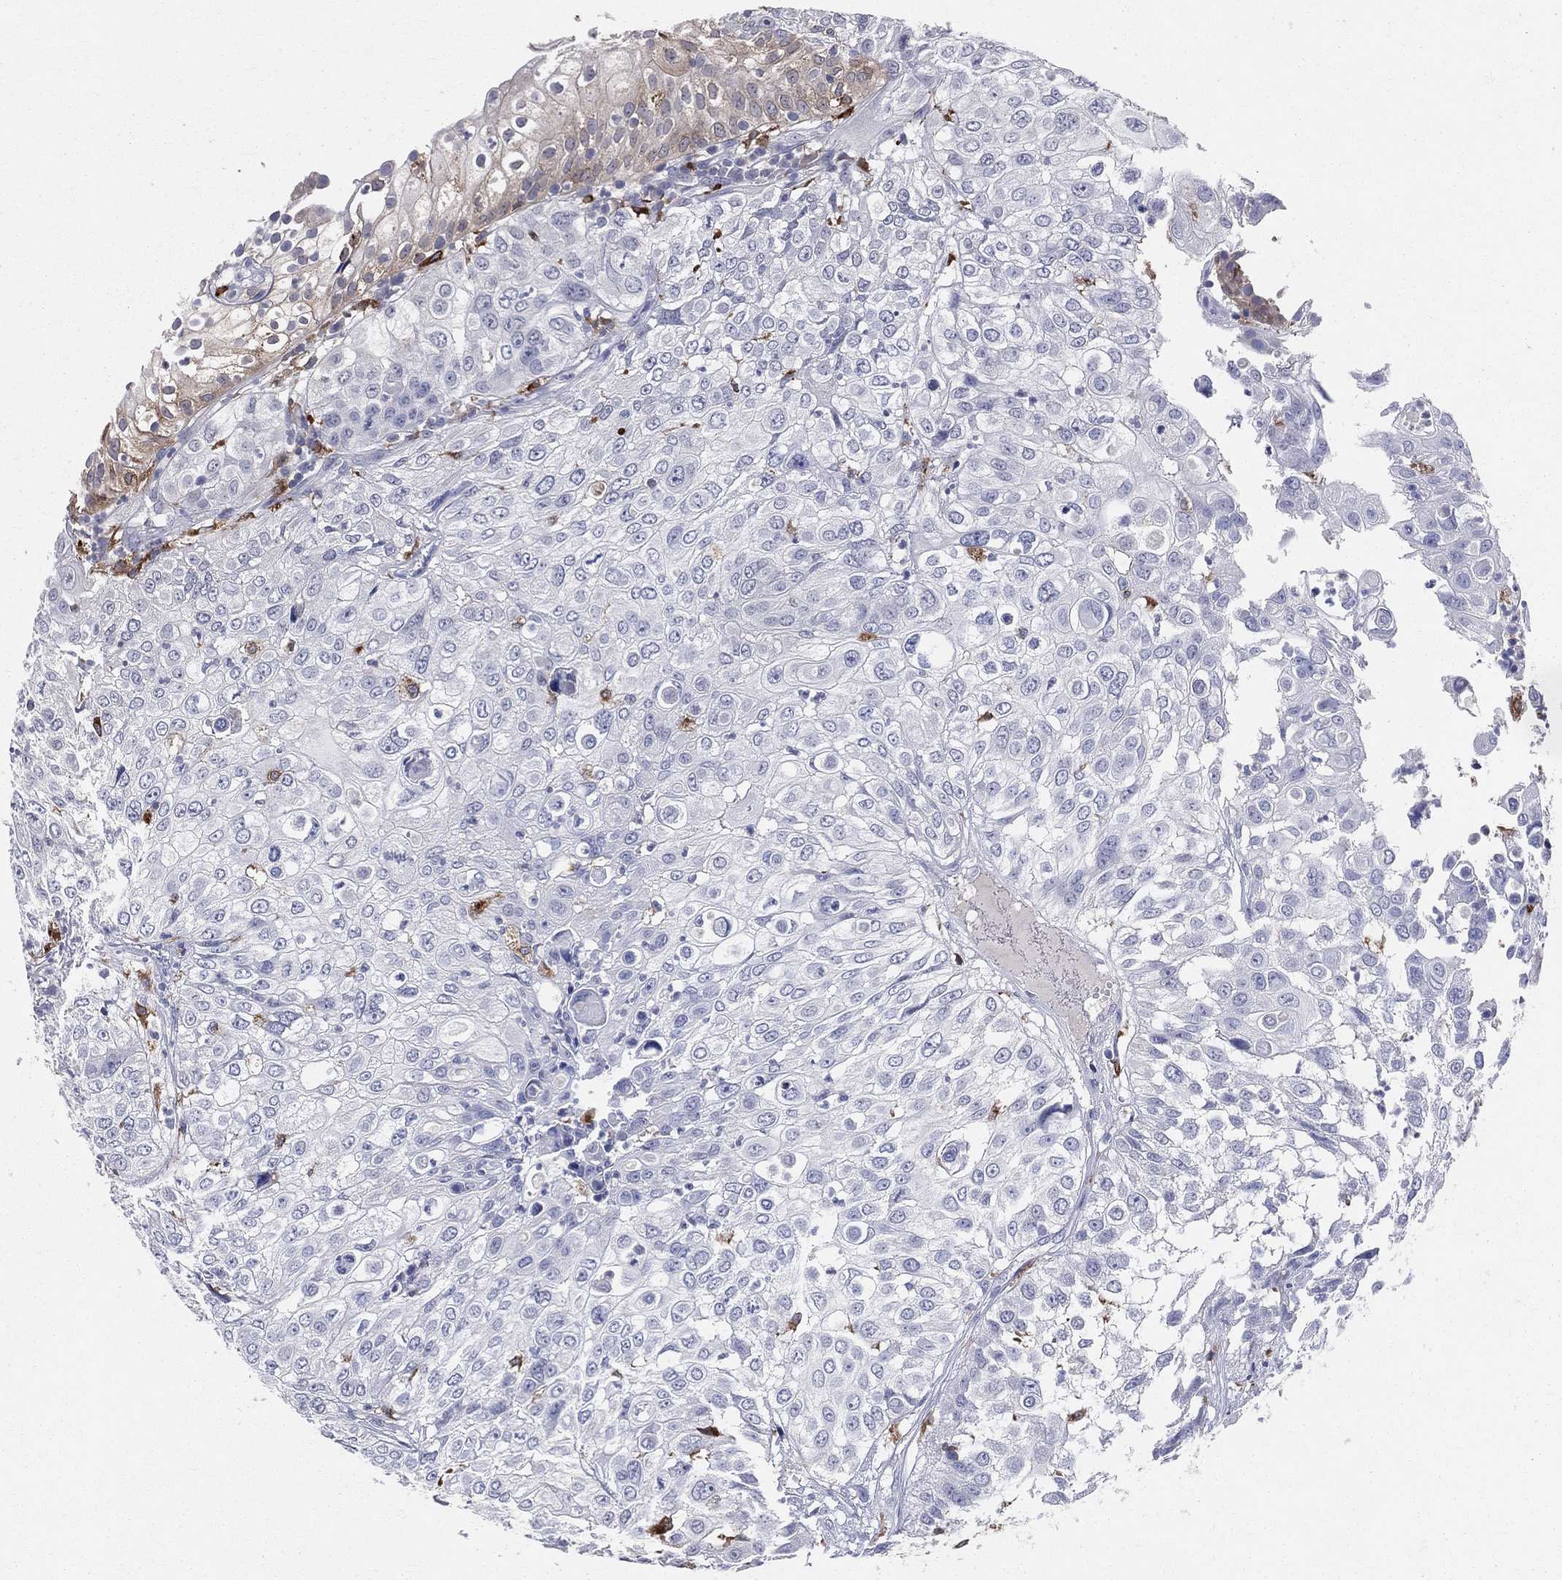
{"staining": {"intensity": "negative", "quantity": "none", "location": "none"}, "tissue": "urothelial cancer", "cell_type": "Tumor cells", "image_type": "cancer", "snomed": [{"axis": "morphology", "description": "Urothelial carcinoma, High grade"}, {"axis": "topography", "description": "Urinary bladder"}], "caption": "The histopathology image shows no significant staining in tumor cells of urothelial cancer.", "gene": "CD74", "patient": {"sex": "female", "age": 79}}